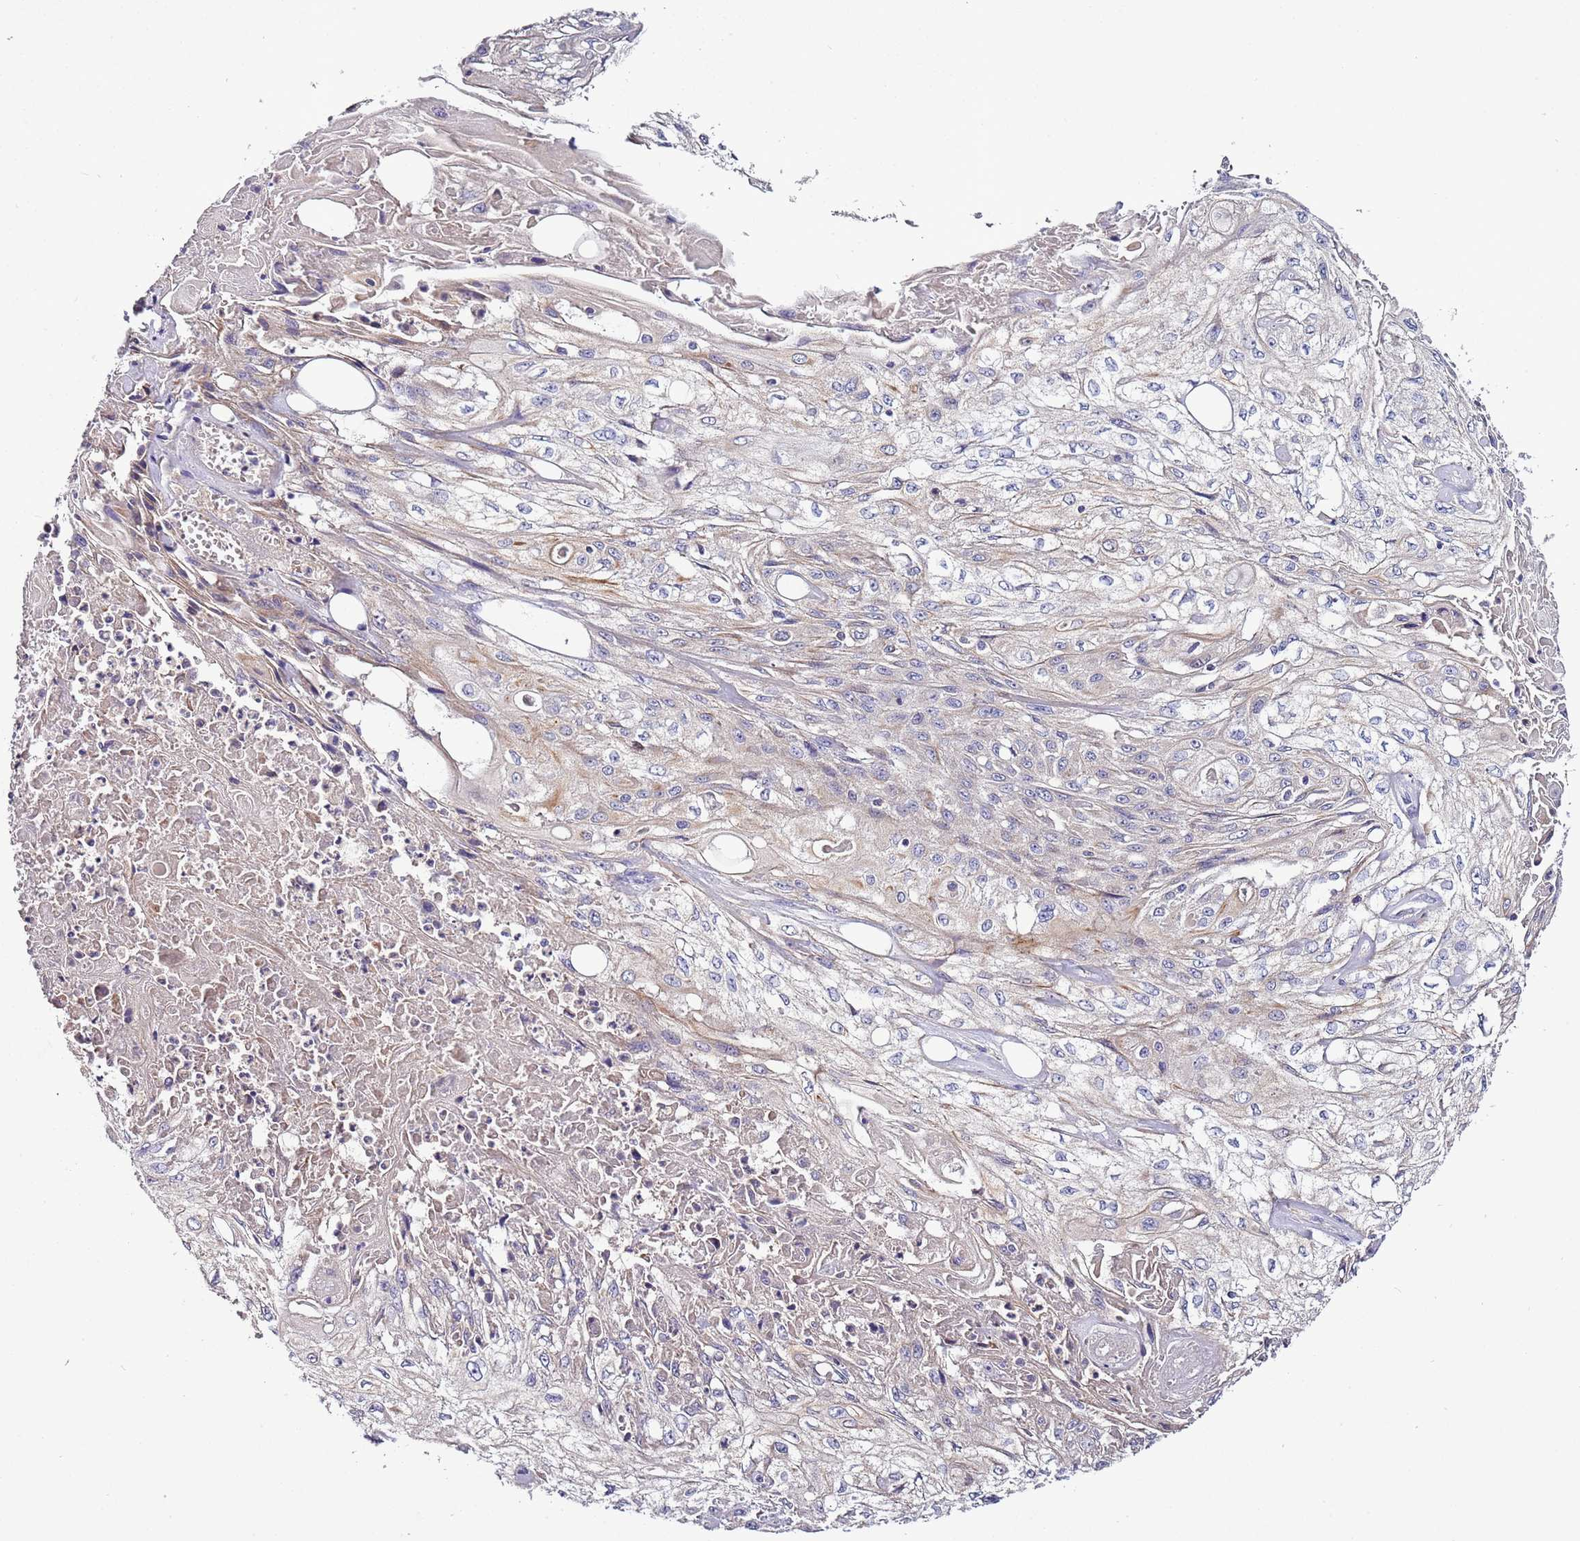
{"staining": {"intensity": "negative", "quantity": "none", "location": "none"}, "tissue": "skin cancer", "cell_type": "Tumor cells", "image_type": "cancer", "snomed": [{"axis": "morphology", "description": "Squamous cell carcinoma, NOS"}, {"axis": "morphology", "description": "Squamous cell carcinoma, metastatic, NOS"}, {"axis": "topography", "description": "Skin"}, {"axis": "topography", "description": "Lymph node"}], "caption": "The micrograph displays no staining of tumor cells in skin squamous cell carcinoma.", "gene": "IGIP", "patient": {"sex": "male", "age": 75}}